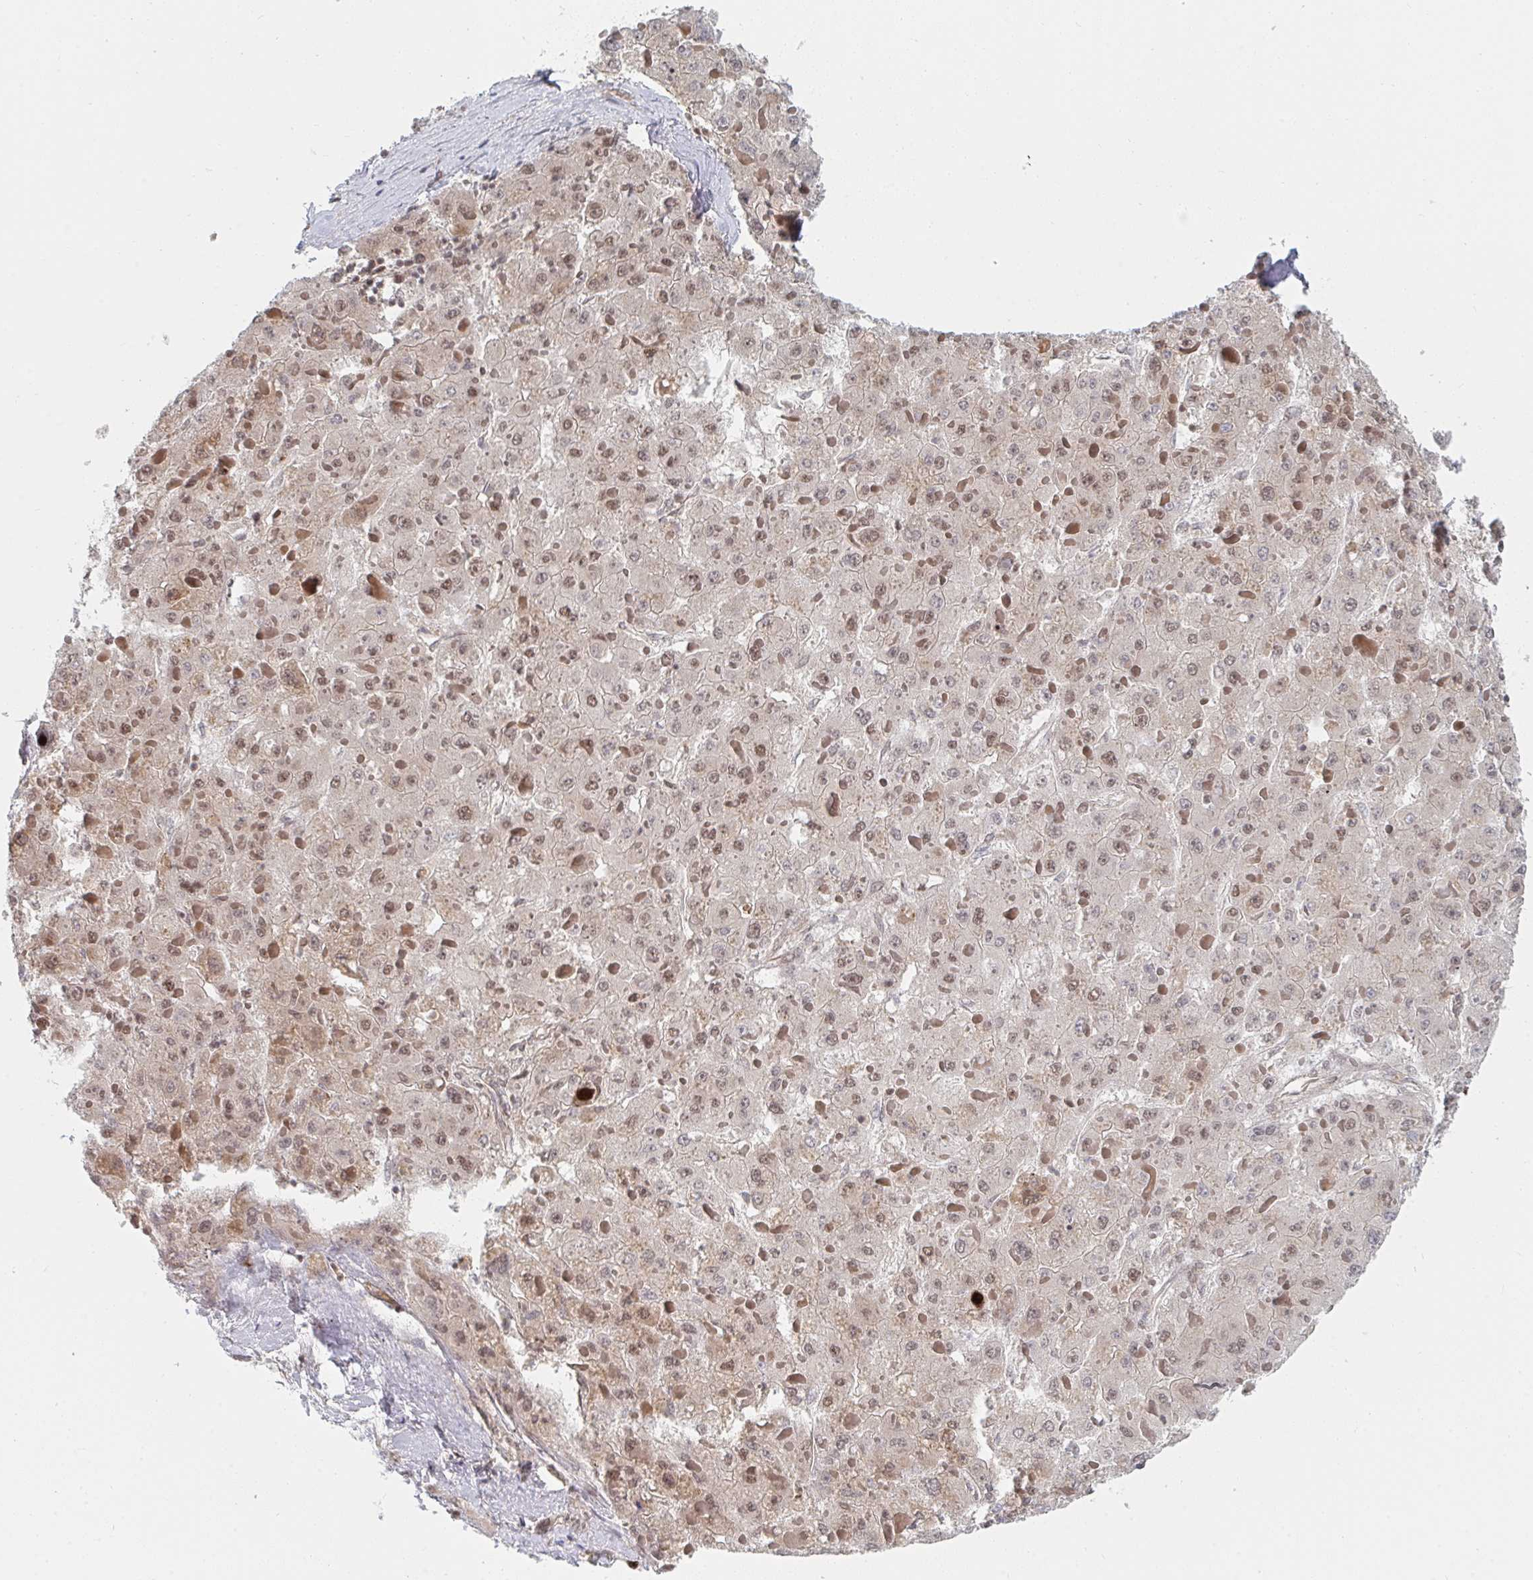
{"staining": {"intensity": "weak", "quantity": ">75%", "location": "nuclear"}, "tissue": "liver cancer", "cell_type": "Tumor cells", "image_type": "cancer", "snomed": [{"axis": "morphology", "description": "Carcinoma, Hepatocellular, NOS"}, {"axis": "topography", "description": "Liver"}], "caption": "An immunohistochemistry histopathology image of tumor tissue is shown. Protein staining in brown highlights weak nuclear positivity in hepatocellular carcinoma (liver) within tumor cells. (brown staining indicates protein expression, while blue staining denotes nuclei).", "gene": "MBNL1", "patient": {"sex": "female", "age": 73}}